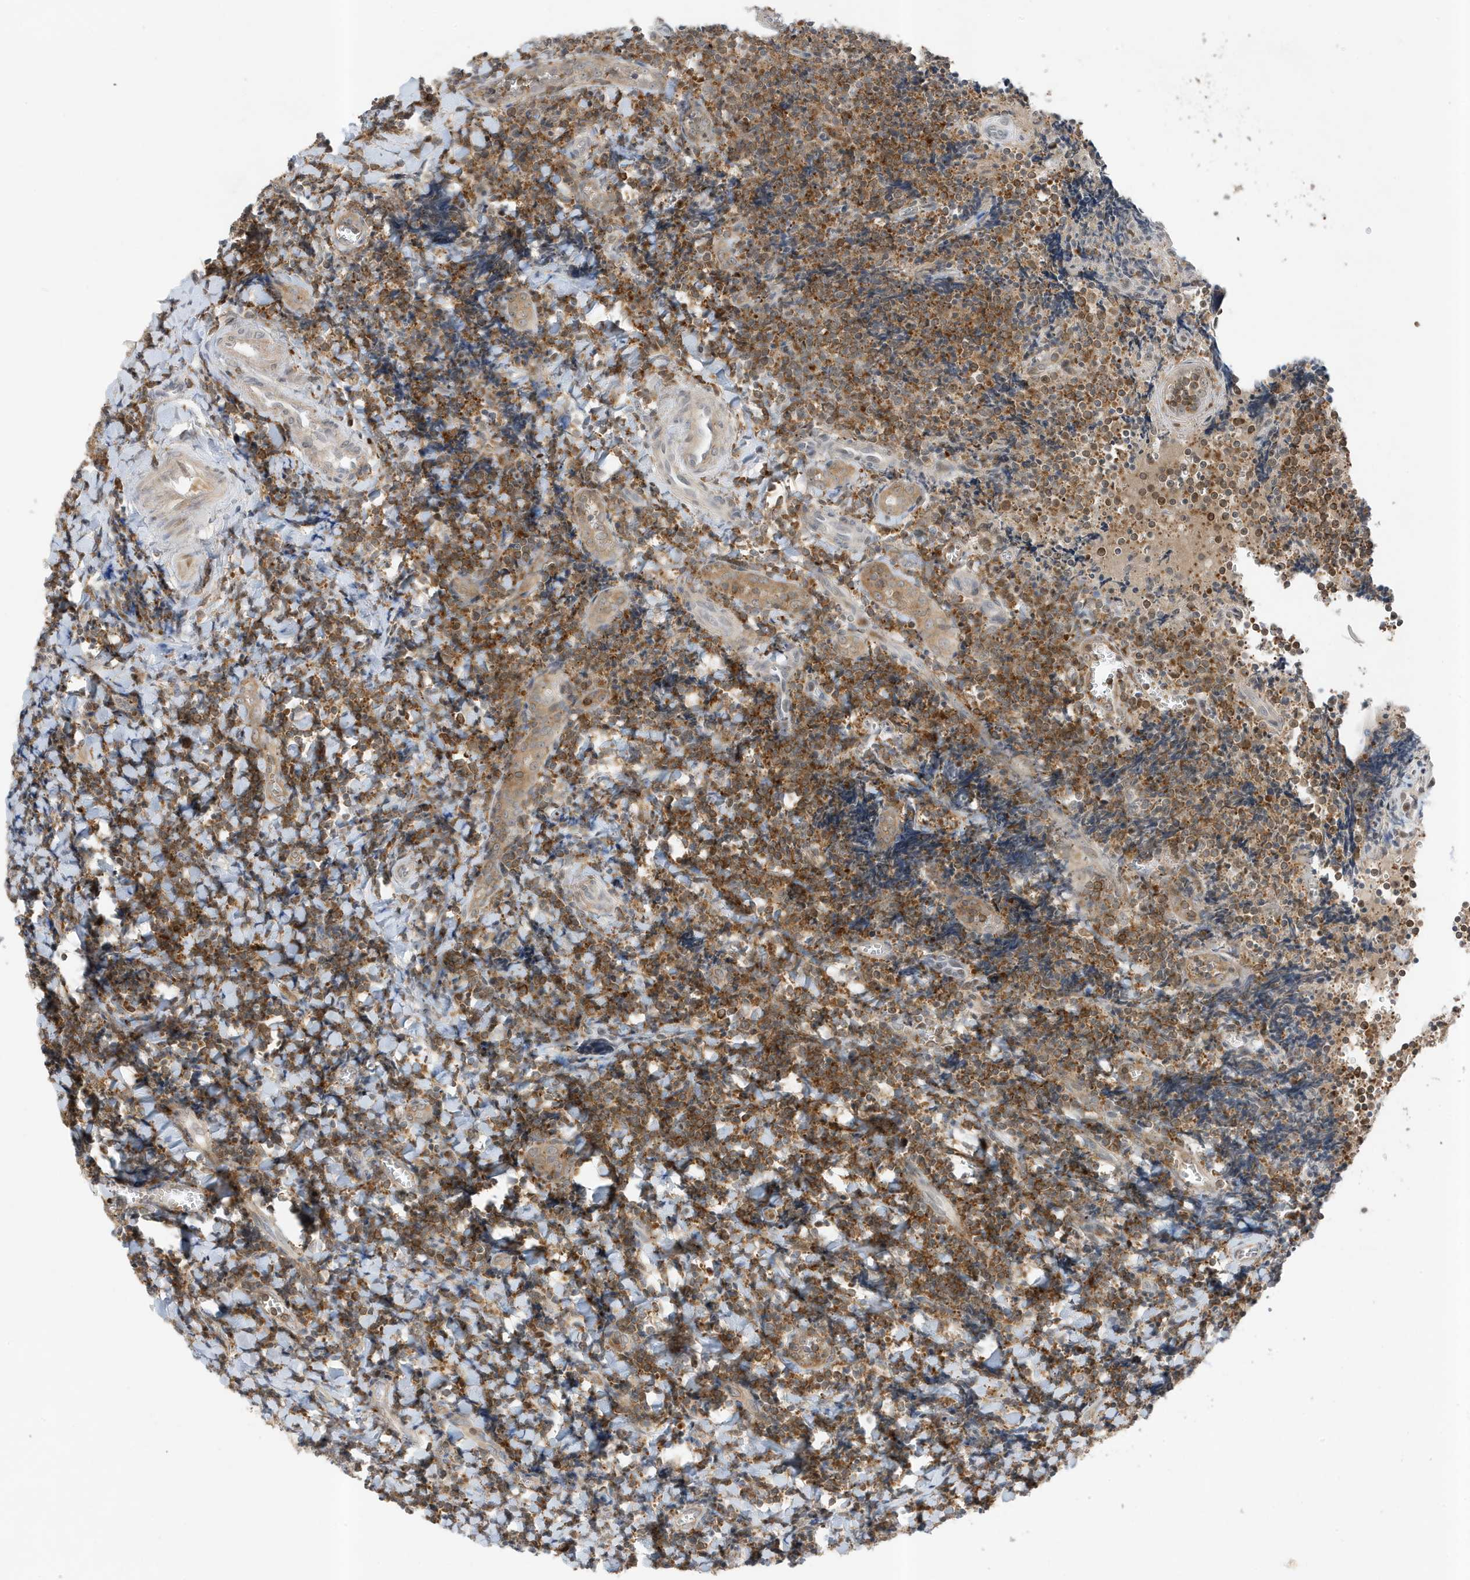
{"staining": {"intensity": "moderate", "quantity": "25%-75%", "location": "cytoplasmic/membranous"}, "tissue": "tonsil", "cell_type": "Germinal center cells", "image_type": "normal", "snomed": [{"axis": "morphology", "description": "Normal tissue, NOS"}, {"axis": "topography", "description": "Tonsil"}], "caption": "High-power microscopy captured an immunohistochemistry (IHC) micrograph of benign tonsil, revealing moderate cytoplasmic/membranous staining in about 25%-75% of germinal center cells.", "gene": "MAST3", "patient": {"sex": "male", "age": 27}}